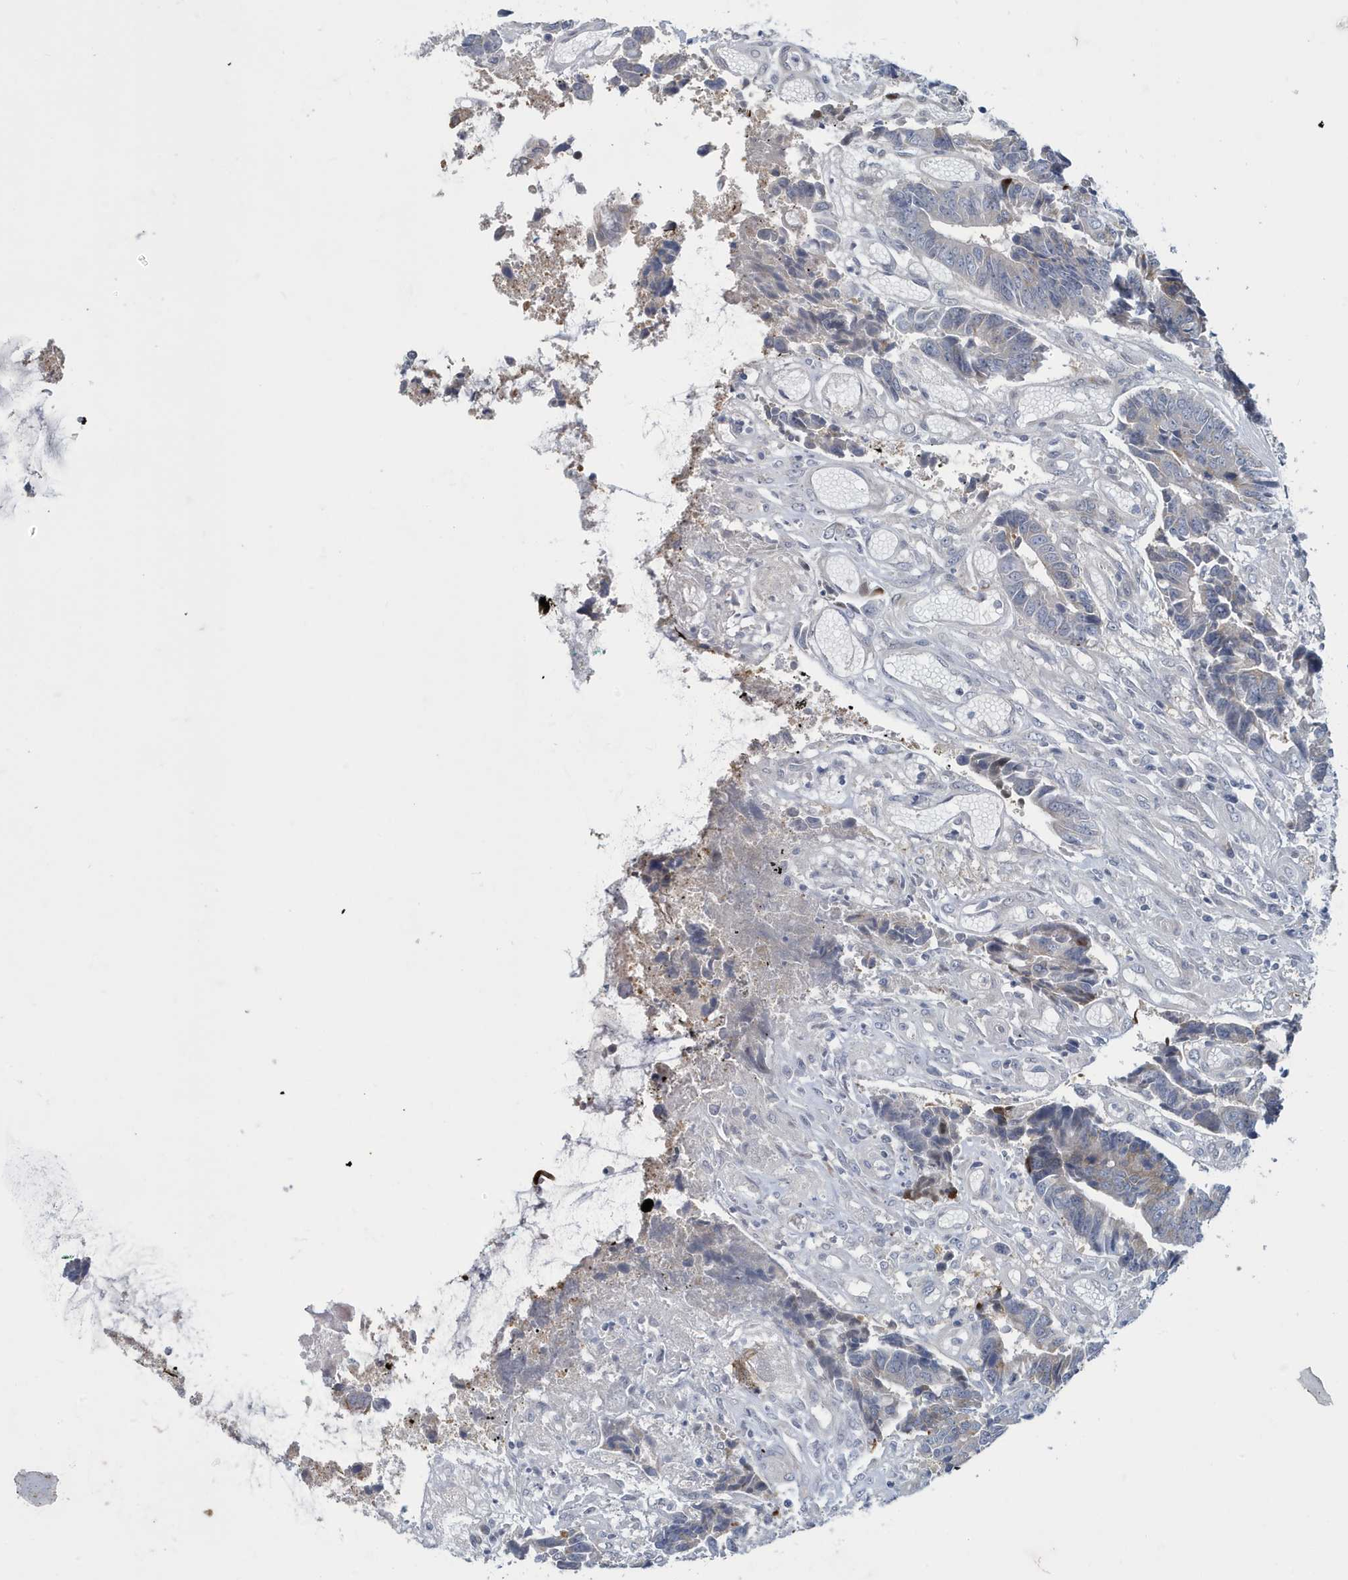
{"staining": {"intensity": "negative", "quantity": "none", "location": "none"}, "tissue": "colorectal cancer", "cell_type": "Tumor cells", "image_type": "cancer", "snomed": [{"axis": "morphology", "description": "Adenocarcinoma, NOS"}, {"axis": "topography", "description": "Rectum"}], "caption": "Immunohistochemistry photomicrograph of neoplastic tissue: human colorectal cancer stained with DAB shows no significant protein expression in tumor cells. The staining is performed using DAB brown chromogen with nuclei counter-stained in using hematoxylin.", "gene": "ZNF654", "patient": {"sex": "male", "age": 84}}